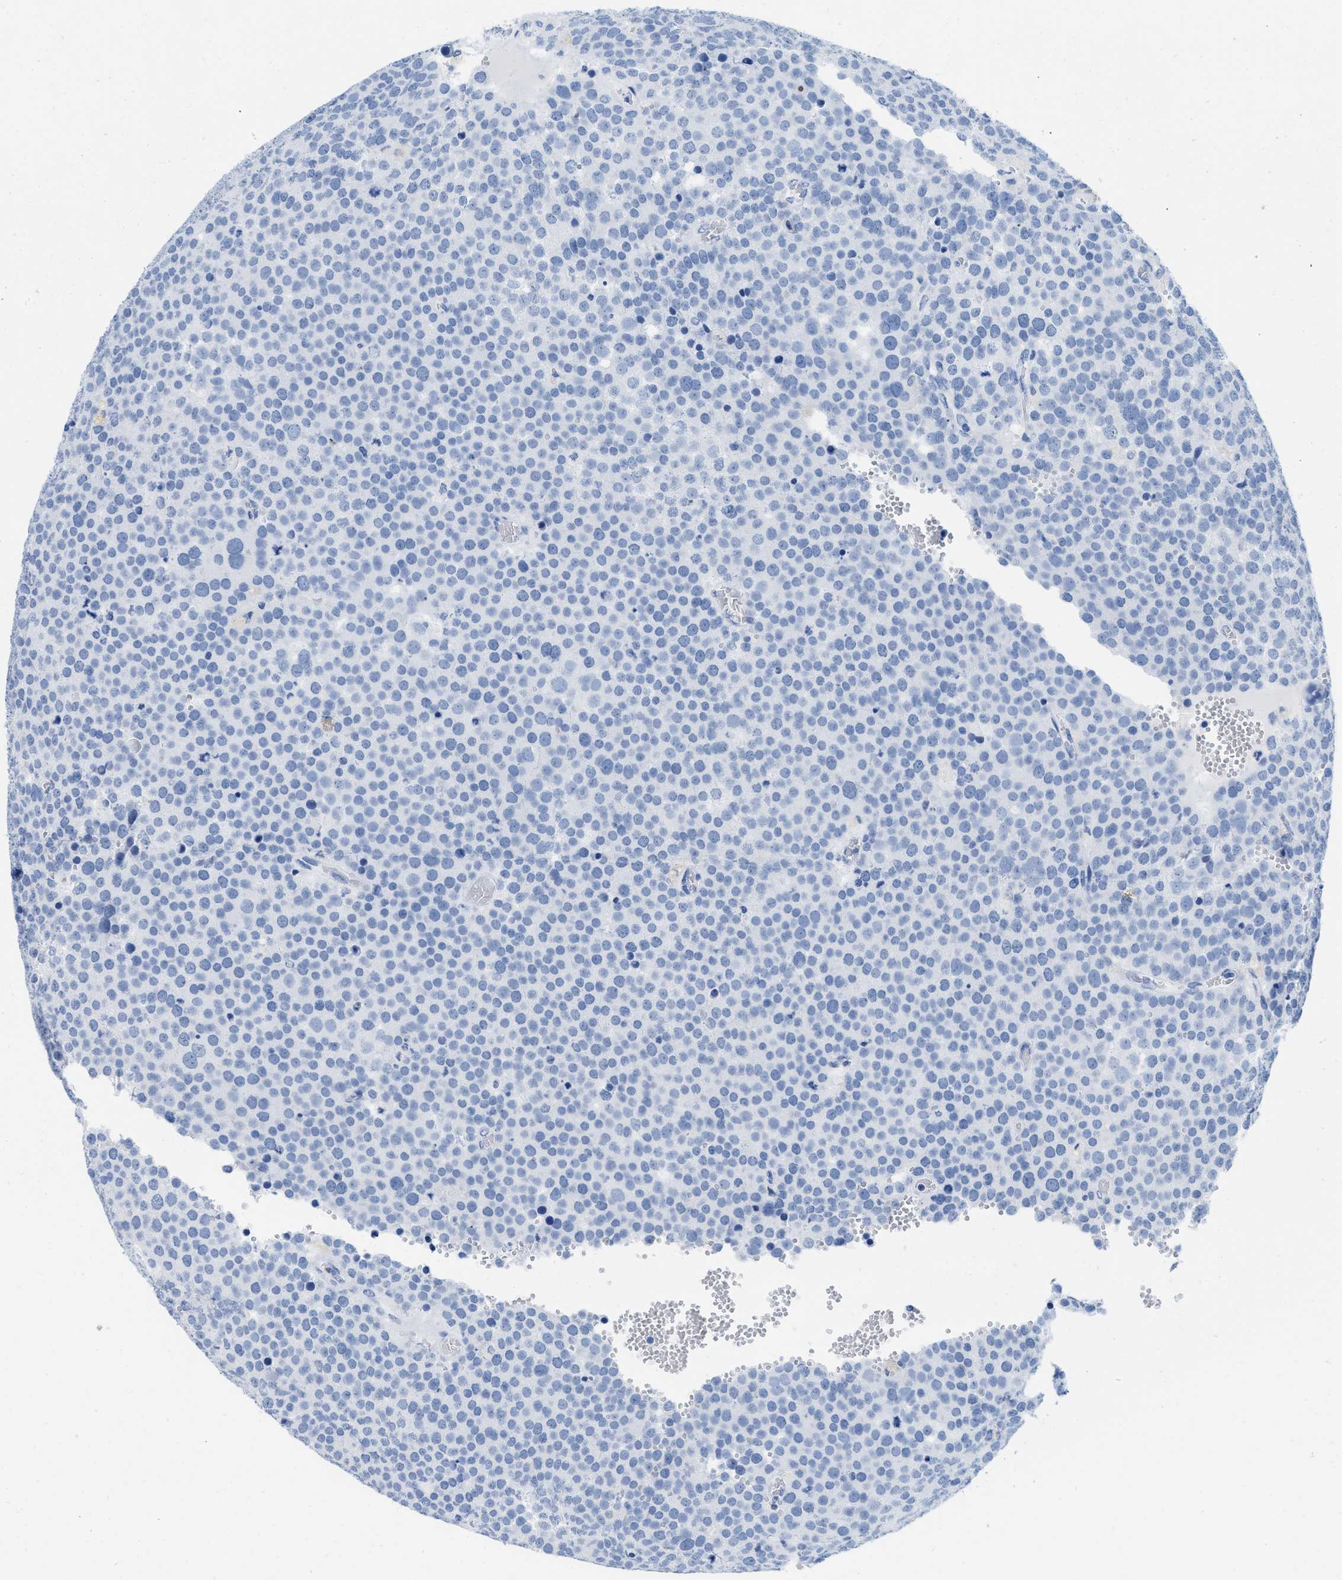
{"staining": {"intensity": "negative", "quantity": "none", "location": "none"}, "tissue": "testis cancer", "cell_type": "Tumor cells", "image_type": "cancer", "snomed": [{"axis": "morphology", "description": "Normal tissue, NOS"}, {"axis": "morphology", "description": "Seminoma, NOS"}, {"axis": "topography", "description": "Testis"}], "caption": "Immunohistochemical staining of human testis seminoma demonstrates no significant positivity in tumor cells.", "gene": "CR1", "patient": {"sex": "male", "age": 71}}